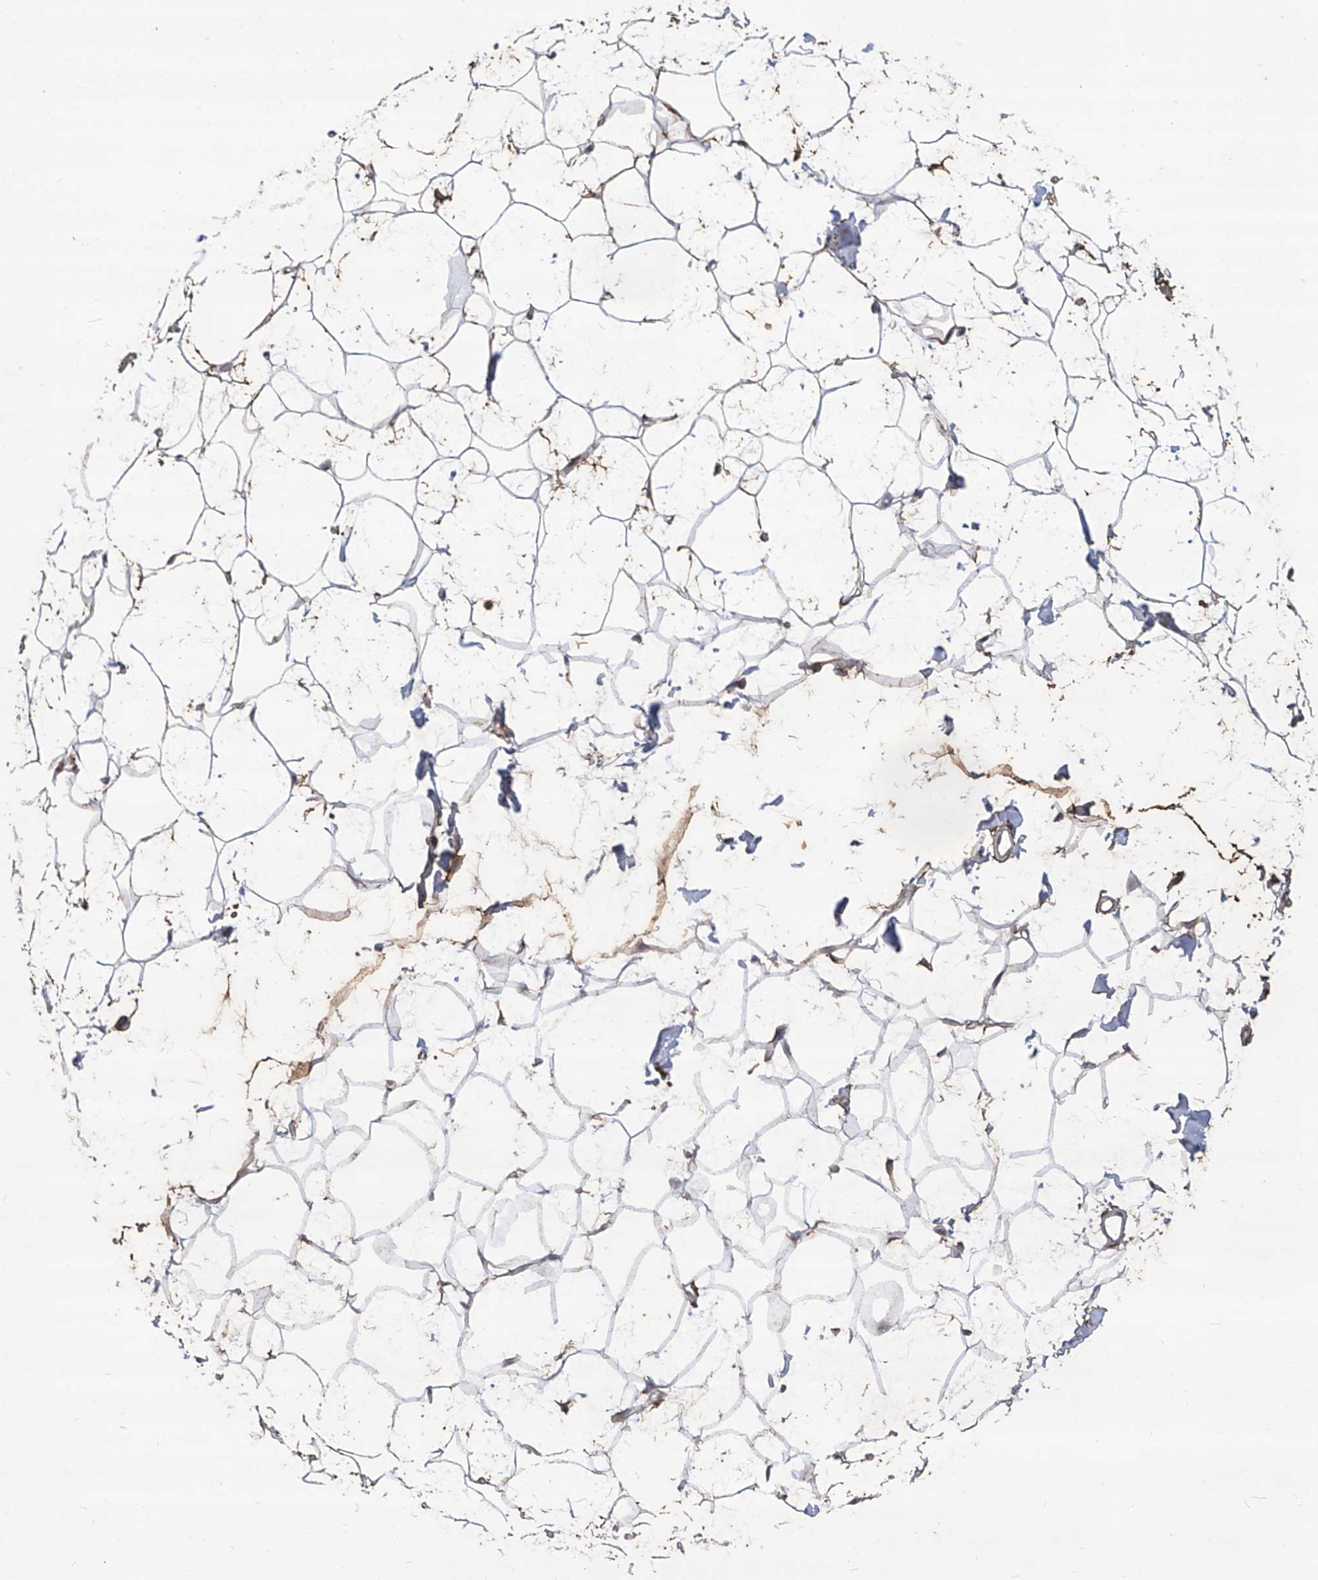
{"staining": {"intensity": "moderate", "quantity": "25%-75%", "location": "cytoplasmic/membranous"}, "tissue": "adipose tissue", "cell_type": "Adipocytes", "image_type": "normal", "snomed": [{"axis": "morphology", "description": "Normal tissue, NOS"}, {"axis": "topography", "description": "Breast"}], "caption": "A histopathology image of human adipose tissue stained for a protein demonstrates moderate cytoplasmic/membranous brown staining in adipocytes. The protein is shown in brown color, while the nuclei are stained blue.", "gene": "TXNIP", "patient": {"sex": "female", "age": 23}}